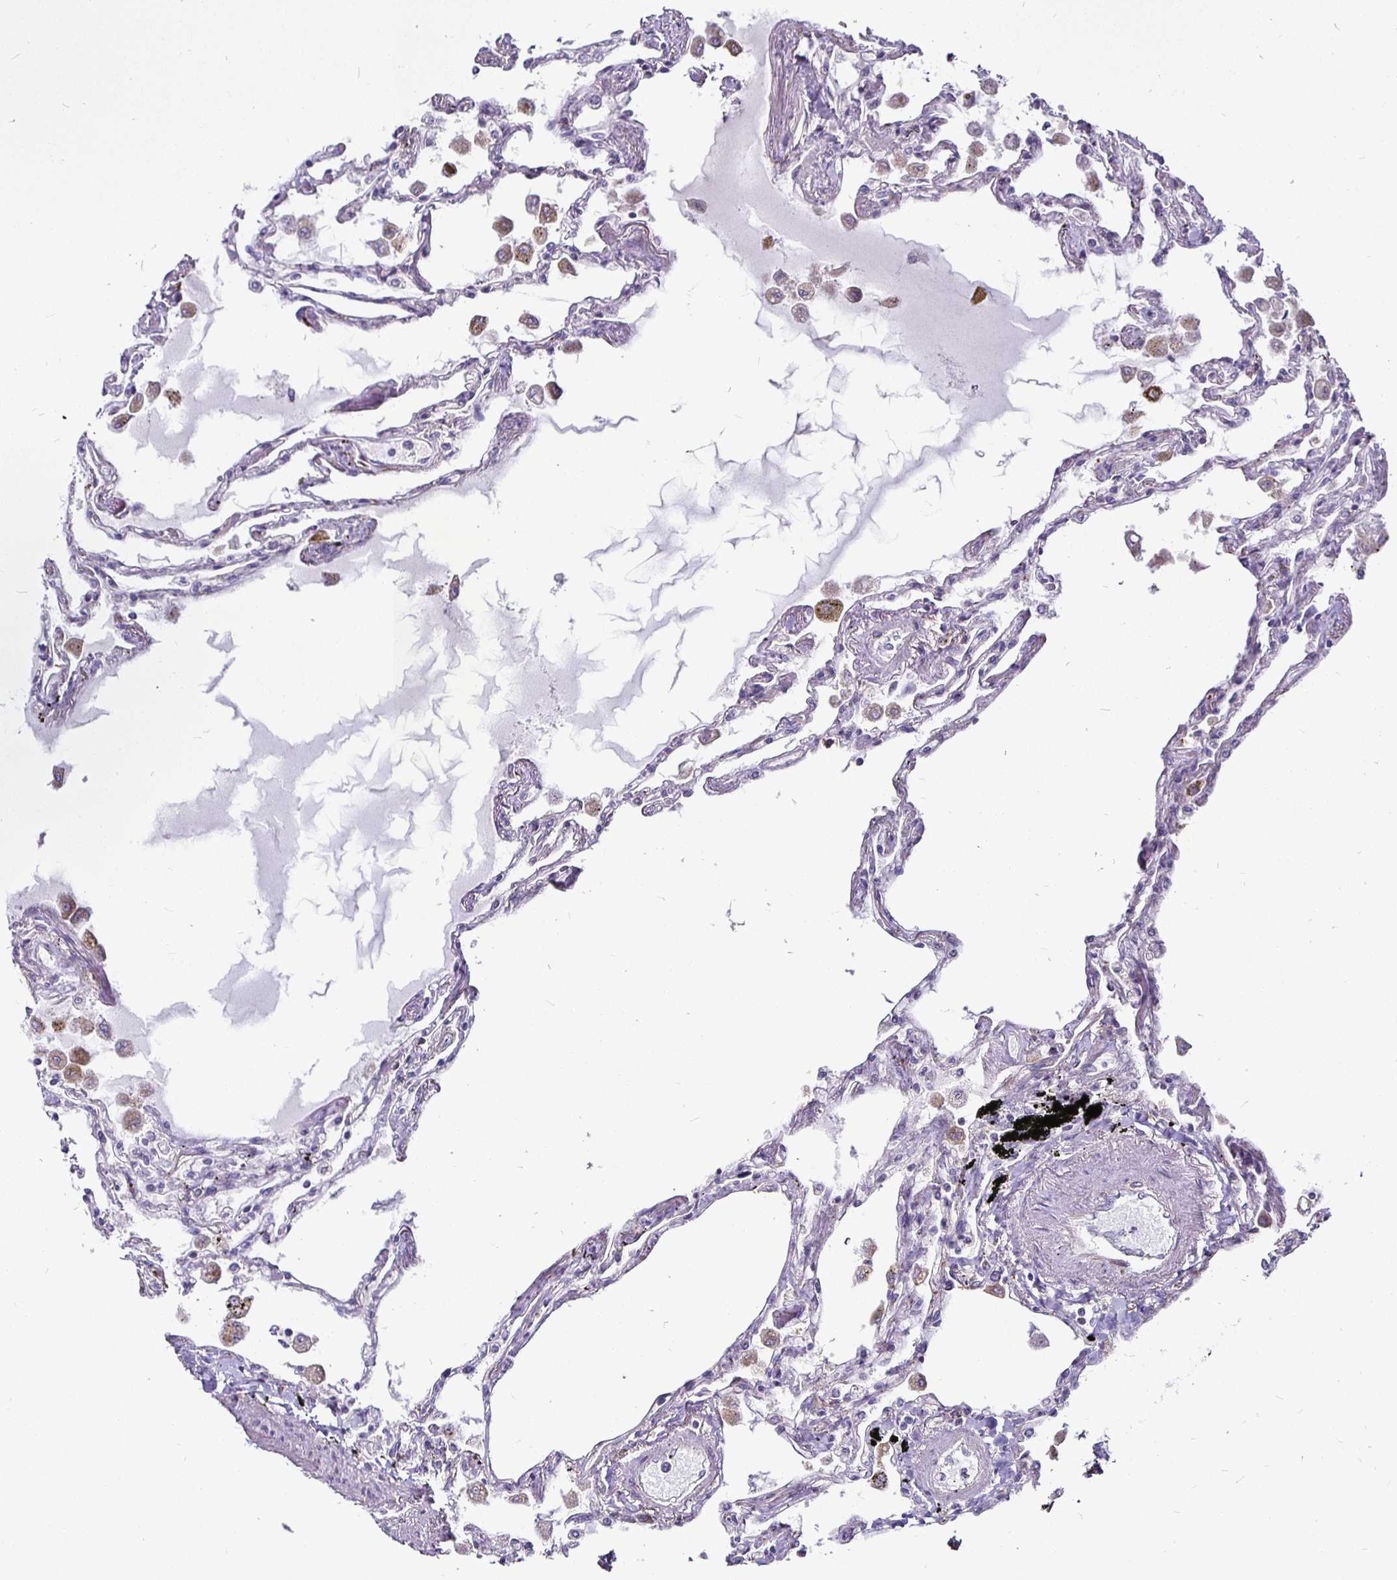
{"staining": {"intensity": "moderate", "quantity": "25%-75%", "location": "cytoplasmic/membranous"}, "tissue": "lung", "cell_type": "Alveolar cells", "image_type": "normal", "snomed": [{"axis": "morphology", "description": "Normal tissue, NOS"}, {"axis": "morphology", "description": "Adenocarcinoma, NOS"}, {"axis": "topography", "description": "Cartilage tissue"}, {"axis": "topography", "description": "Lung"}], "caption": "IHC photomicrograph of benign human lung stained for a protein (brown), which shows medium levels of moderate cytoplasmic/membranous staining in approximately 25%-75% of alveolar cells.", "gene": "P4HA2", "patient": {"sex": "female", "age": 67}}